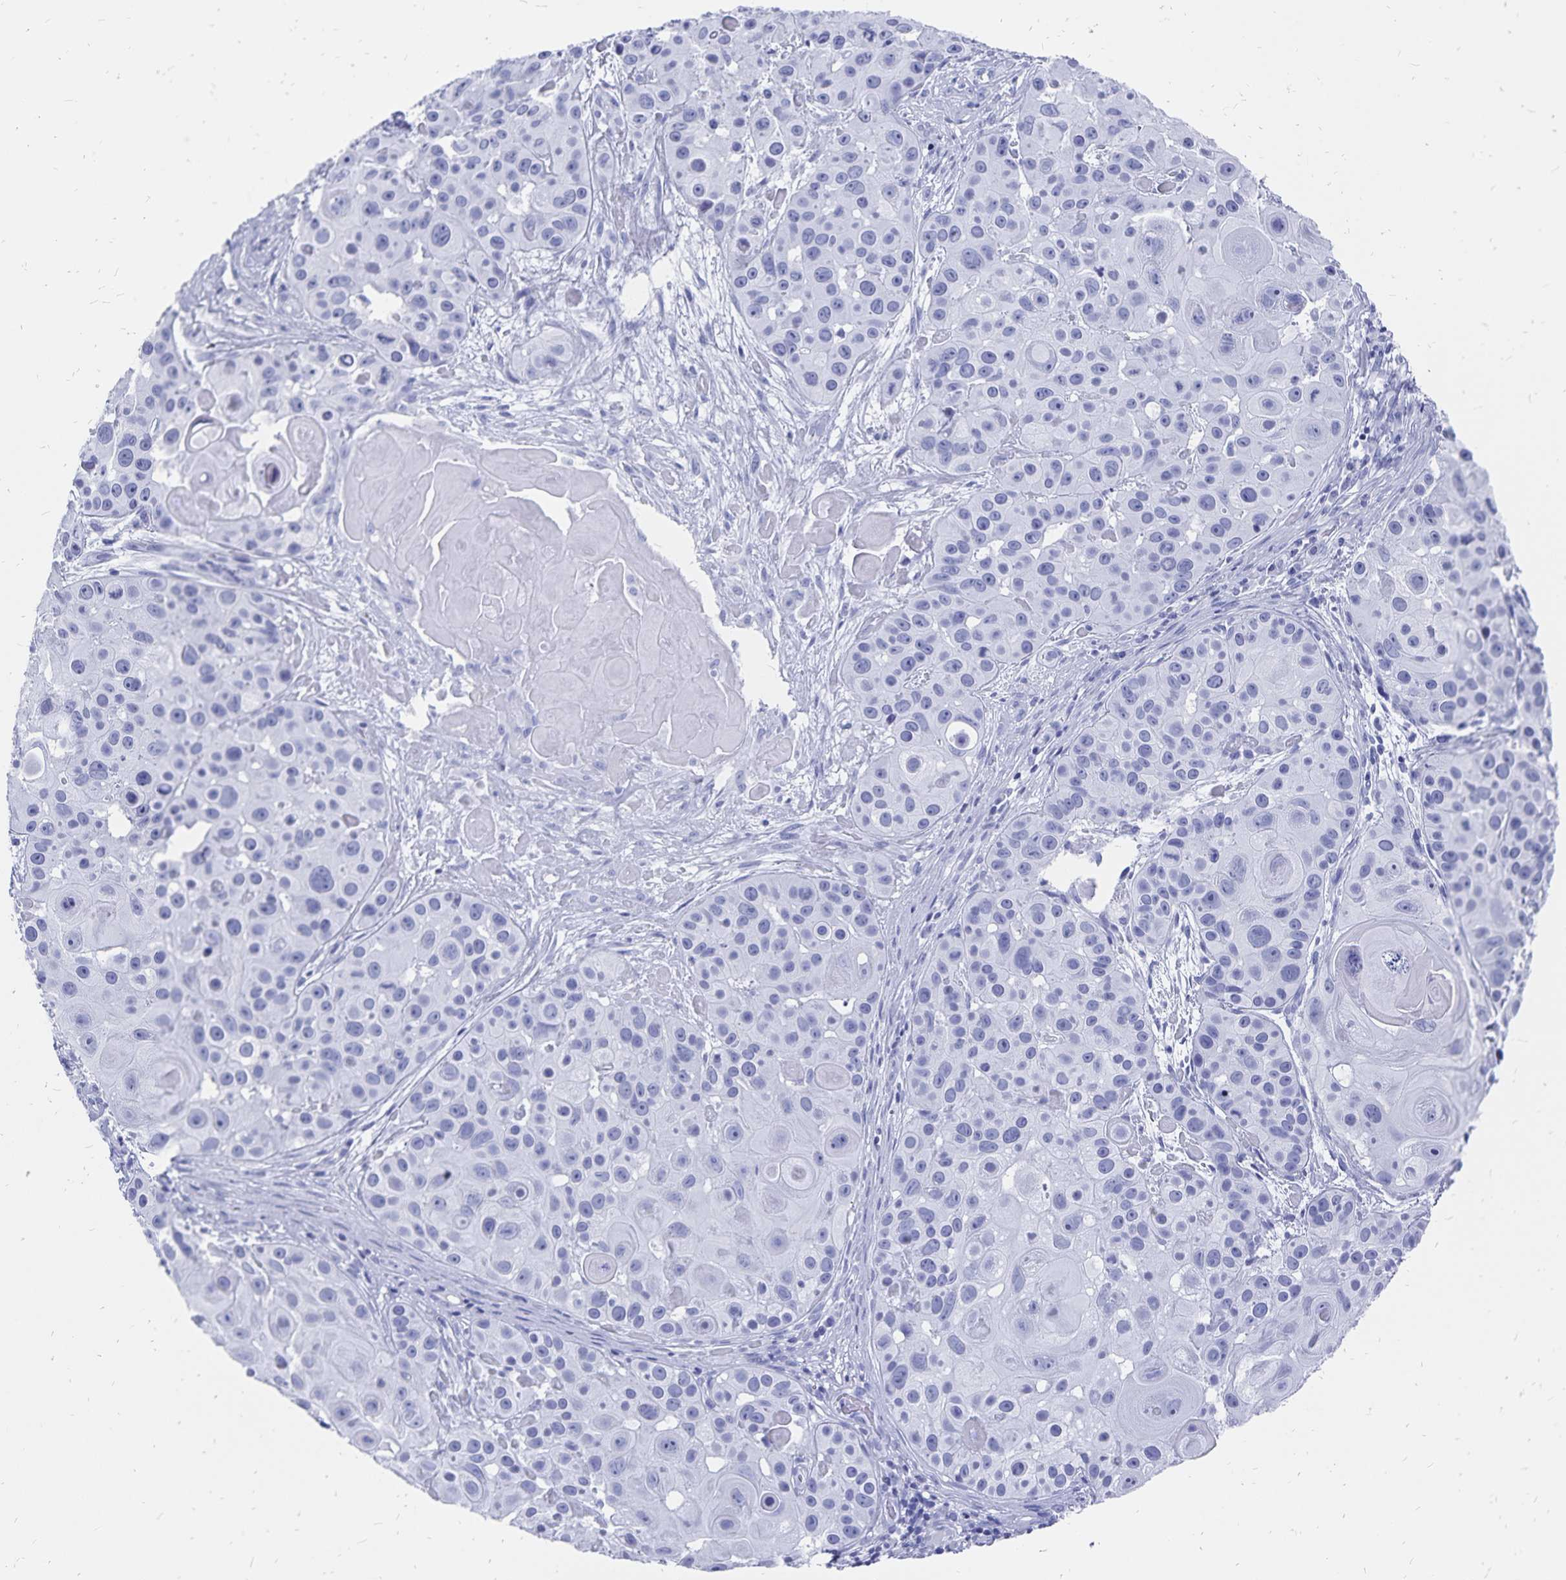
{"staining": {"intensity": "negative", "quantity": "none", "location": "none"}, "tissue": "skin cancer", "cell_type": "Tumor cells", "image_type": "cancer", "snomed": [{"axis": "morphology", "description": "Squamous cell carcinoma, NOS"}, {"axis": "topography", "description": "Skin"}], "caption": "Tumor cells show no significant positivity in skin squamous cell carcinoma.", "gene": "ADH1A", "patient": {"sex": "male", "age": 92}}